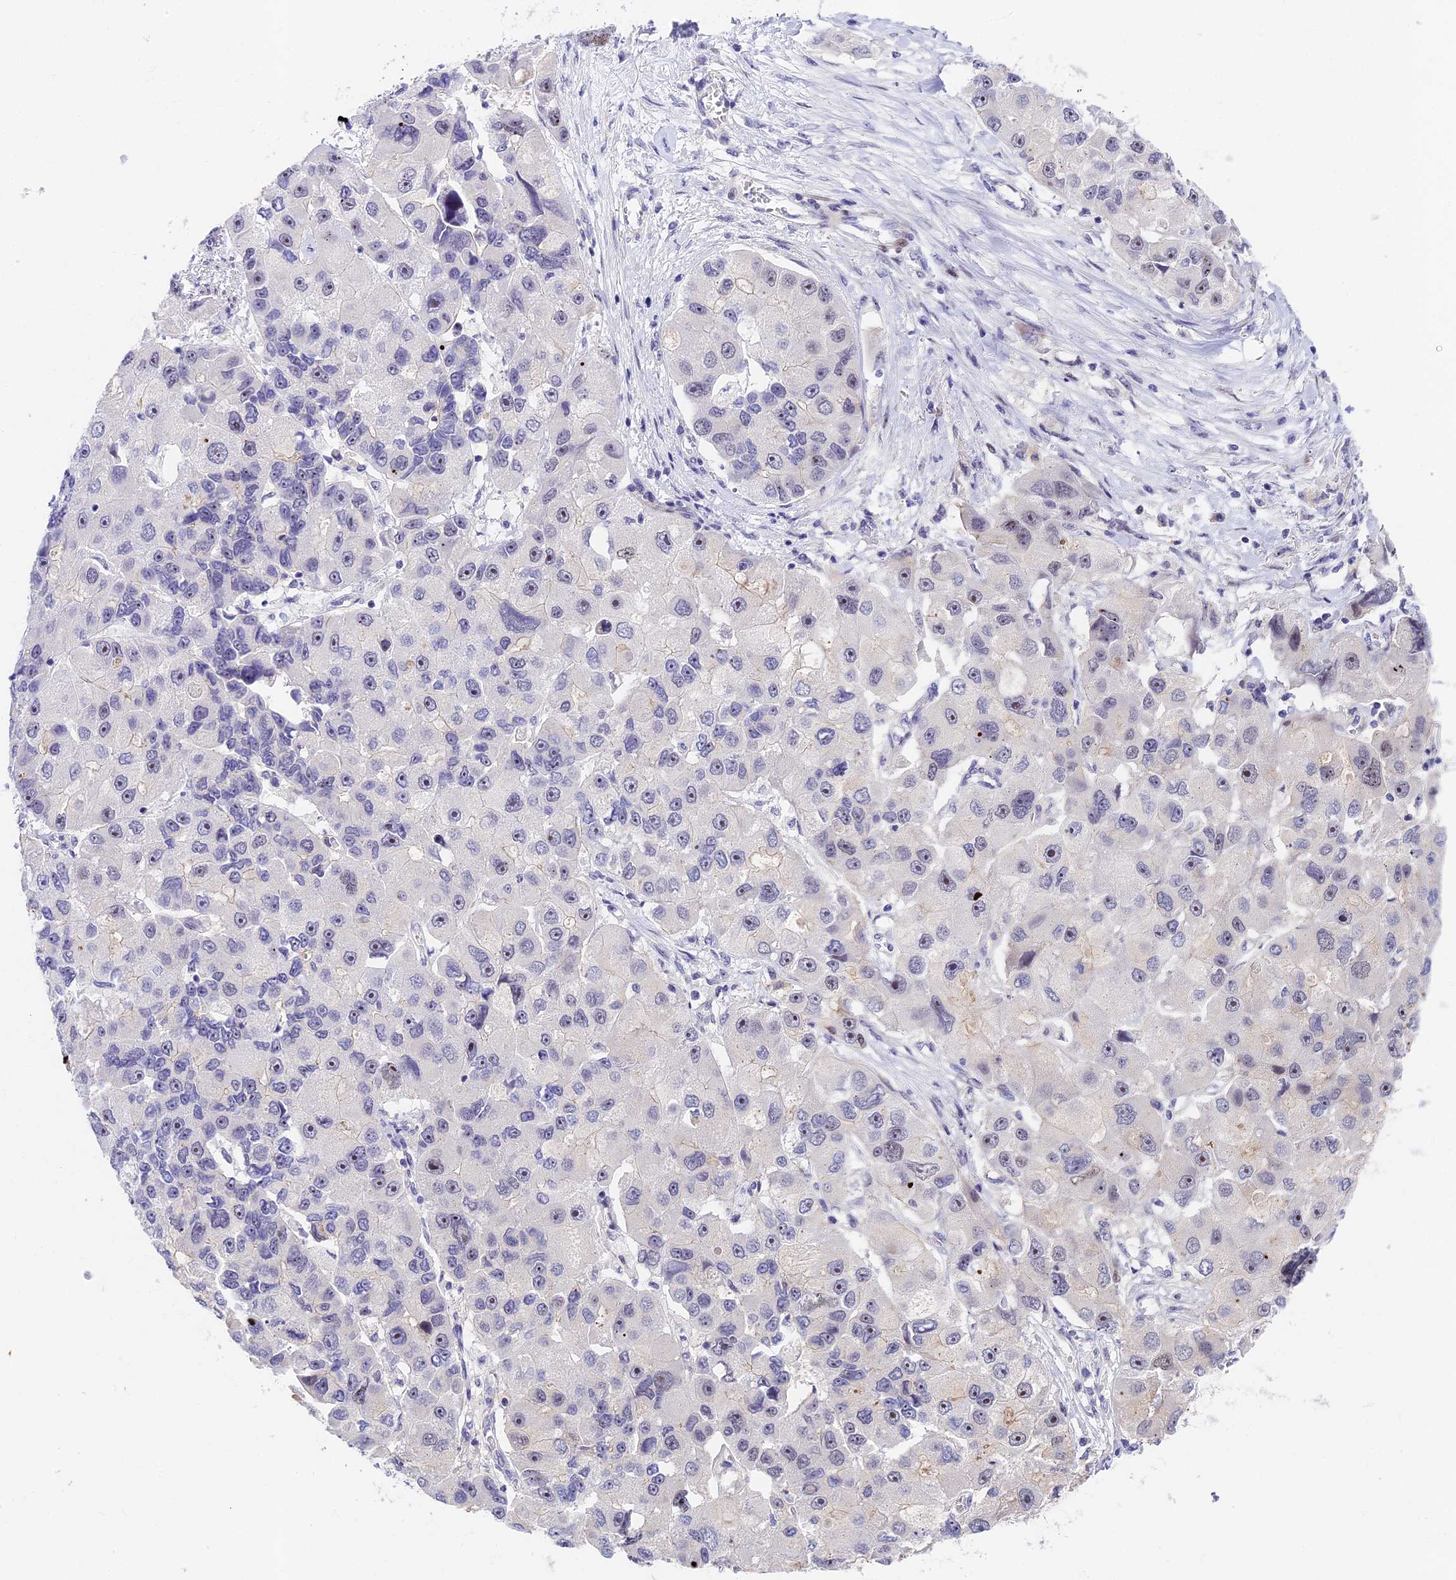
{"staining": {"intensity": "negative", "quantity": "none", "location": "none"}, "tissue": "lung cancer", "cell_type": "Tumor cells", "image_type": "cancer", "snomed": [{"axis": "morphology", "description": "Adenocarcinoma, NOS"}, {"axis": "topography", "description": "Lung"}], "caption": "Micrograph shows no protein positivity in tumor cells of lung cancer tissue.", "gene": "MIDN", "patient": {"sex": "female", "age": 54}}